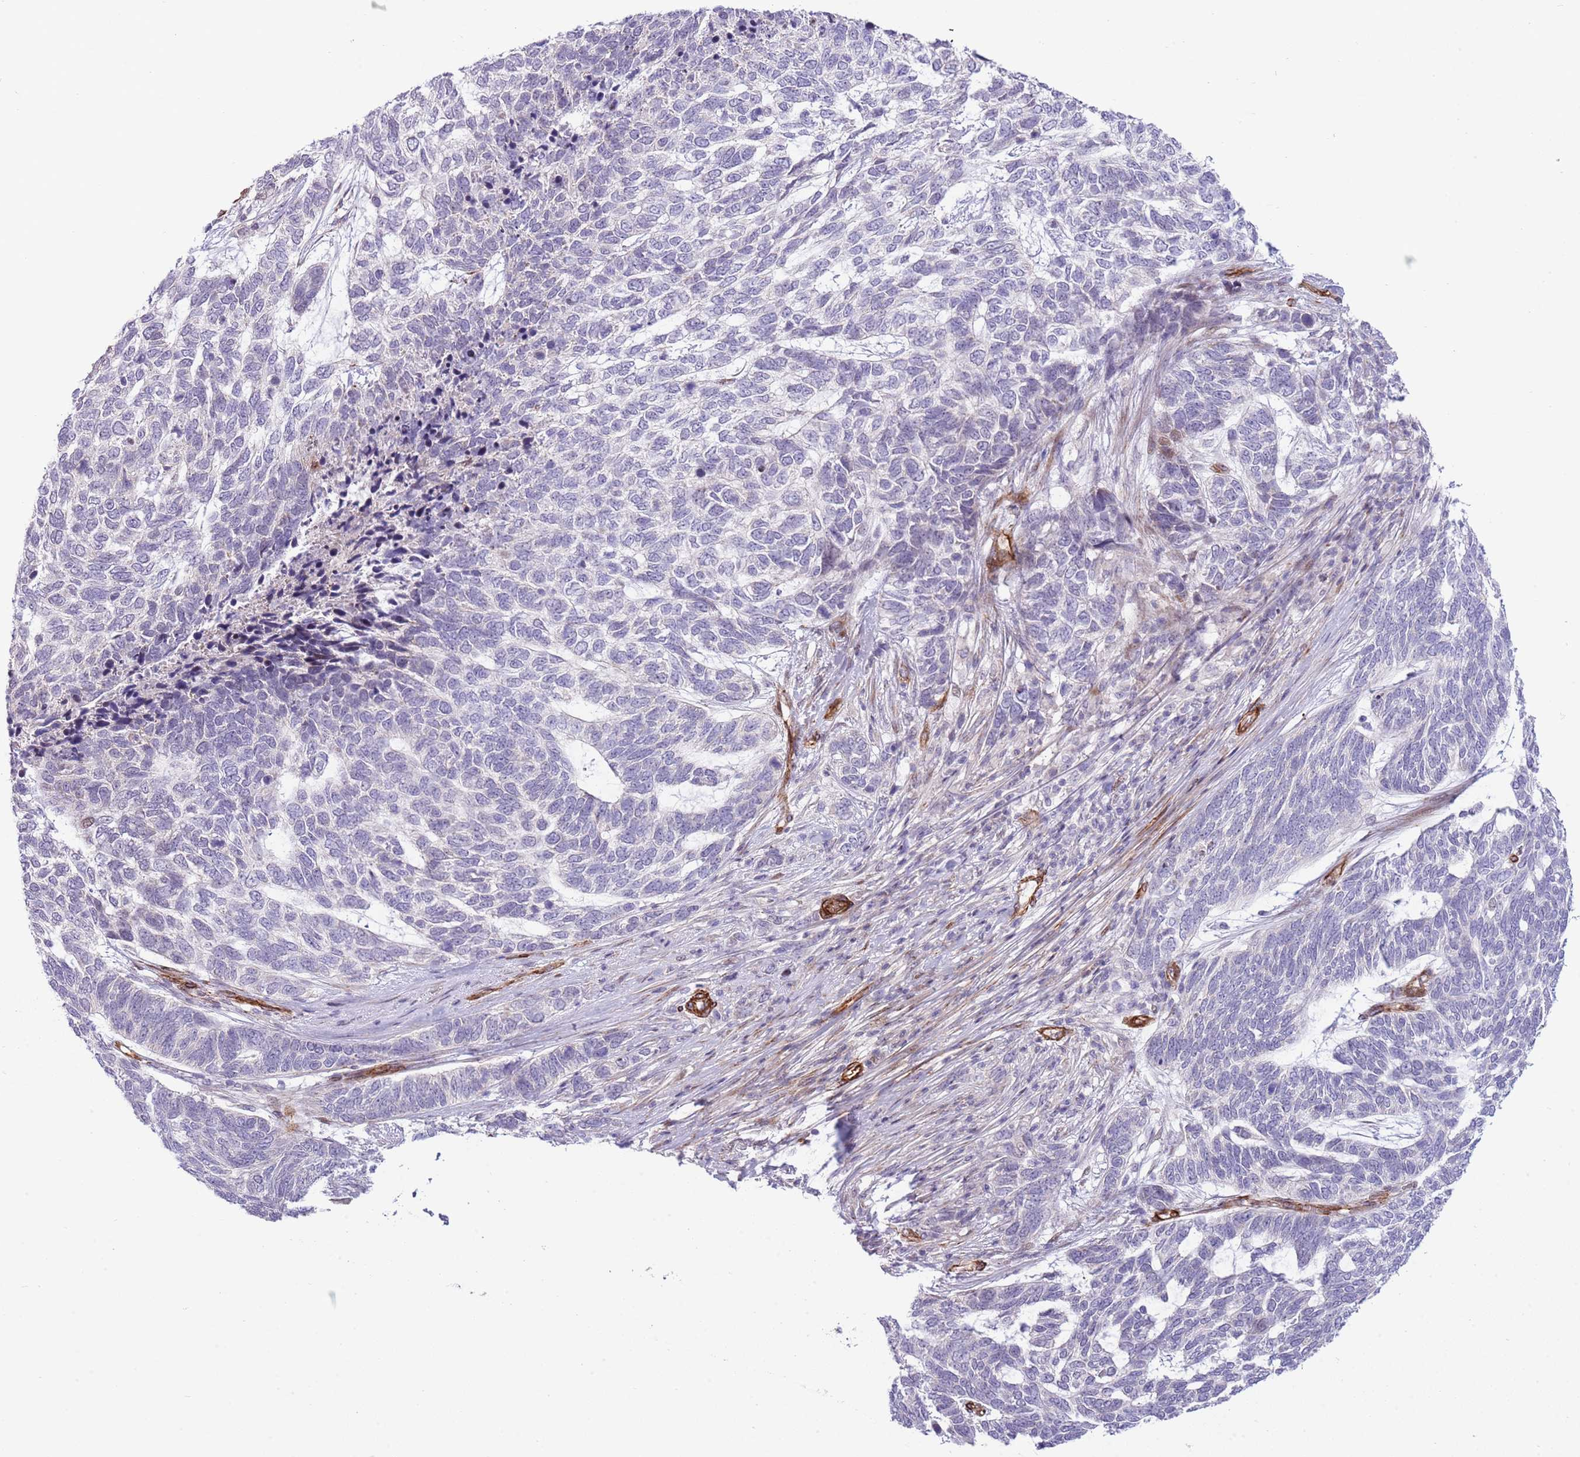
{"staining": {"intensity": "negative", "quantity": "none", "location": "none"}, "tissue": "skin cancer", "cell_type": "Tumor cells", "image_type": "cancer", "snomed": [{"axis": "morphology", "description": "Basal cell carcinoma"}, {"axis": "topography", "description": "Skin"}], "caption": "Skin cancer was stained to show a protein in brown. There is no significant staining in tumor cells.", "gene": "NEK3", "patient": {"sex": "female", "age": 65}}